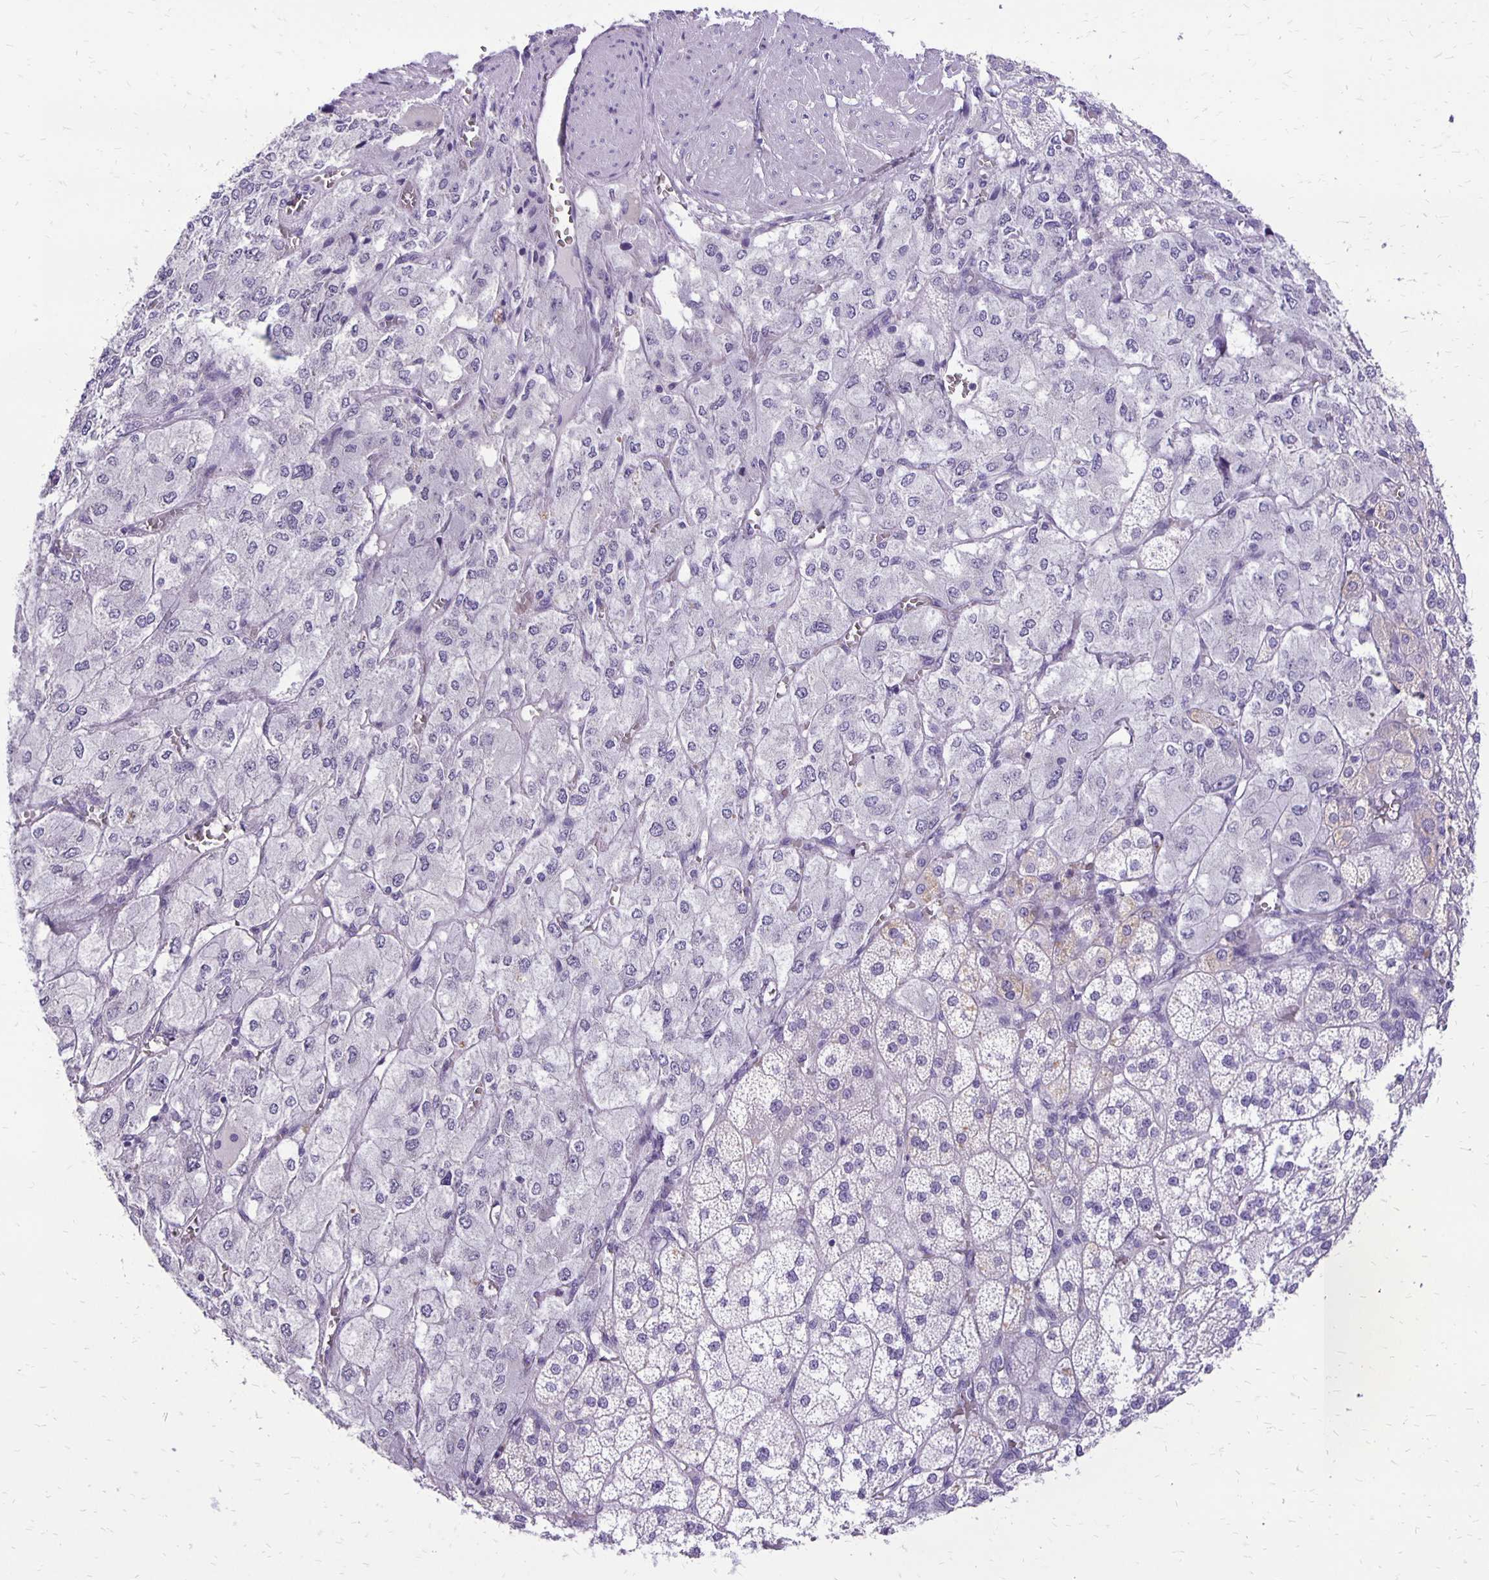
{"staining": {"intensity": "negative", "quantity": "none", "location": "none"}, "tissue": "adrenal gland", "cell_type": "Glandular cells", "image_type": "normal", "snomed": [{"axis": "morphology", "description": "Normal tissue, NOS"}, {"axis": "topography", "description": "Adrenal gland"}], "caption": "Micrograph shows no significant protein positivity in glandular cells of unremarkable adrenal gland.", "gene": "ANKRD45", "patient": {"sex": "female", "age": 60}}